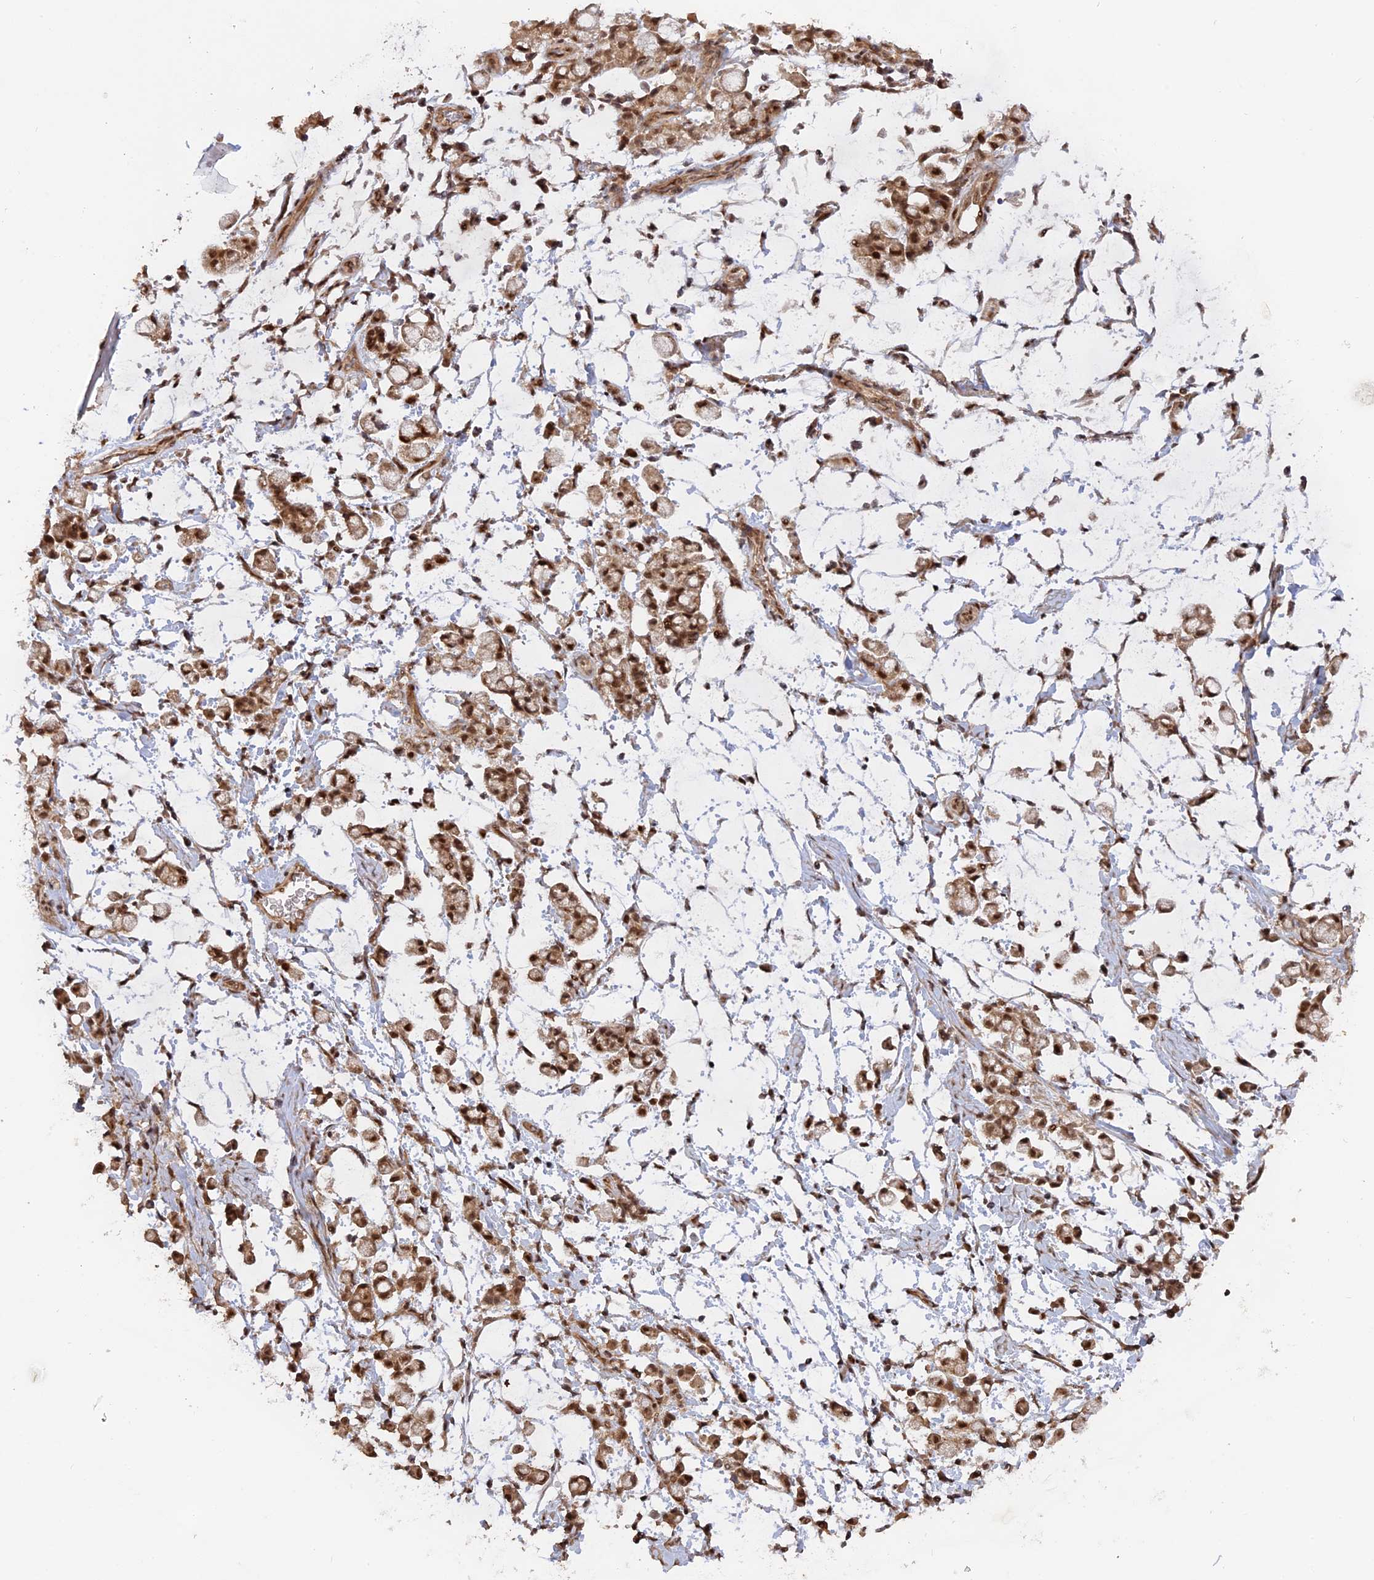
{"staining": {"intensity": "moderate", "quantity": ">75%", "location": "cytoplasmic/membranous,nuclear"}, "tissue": "stomach cancer", "cell_type": "Tumor cells", "image_type": "cancer", "snomed": [{"axis": "morphology", "description": "Adenocarcinoma, NOS"}, {"axis": "topography", "description": "Stomach"}], "caption": "The micrograph exhibits staining of stomach cancer, revealing moderate cytoplasmic/membranous and nuclear protein expression (brown color) within tumor cells.", "gene": "PKIG", "patient": {"sex": "female", "age": 60}}